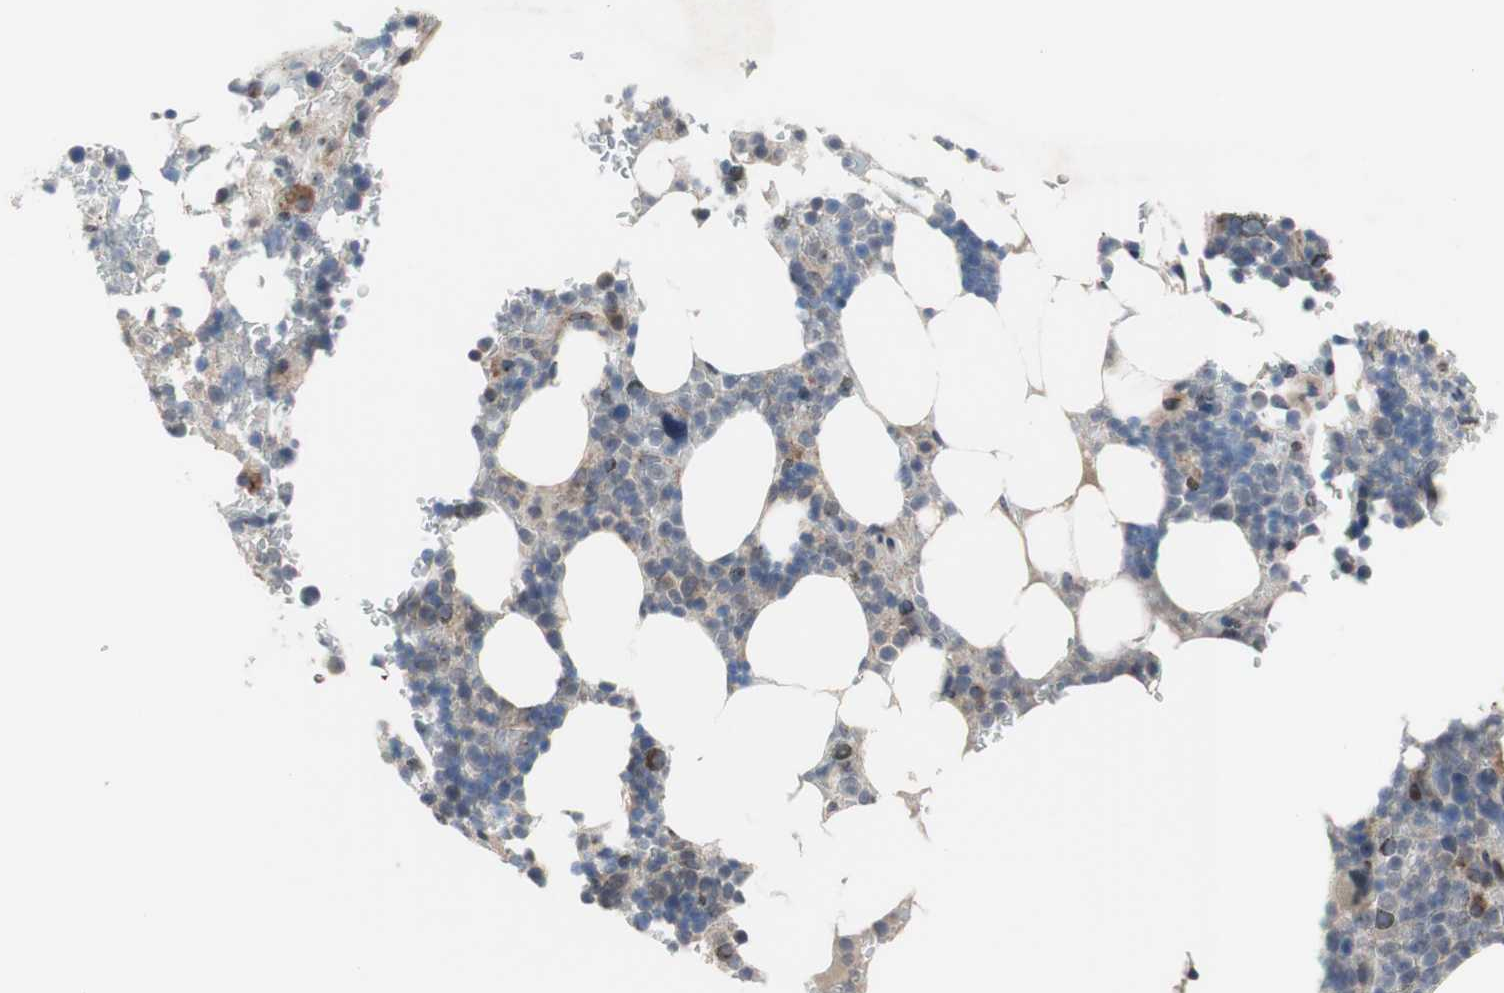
{"staining": {"intensity": "weak", "quantity": "<25%", "location": "cytoplasmic/membranous"}, "tissue": "bone marrow", "cell_type": "Hematopoietic cells", "image_type": "normal", "snomed": [{"axis": "morphology", "description": "Normal tissue, NOS"}, {"axis": "topography", "description": "Bone marrow"}], "caption": "This is an immunohistochemistry (IHC) histopathology image of unremarkable human bone marrow. There is no positivity in hematopoietic cells.", "gene": "OAZ1", "patient": {"sex": "female", "age": 73}}